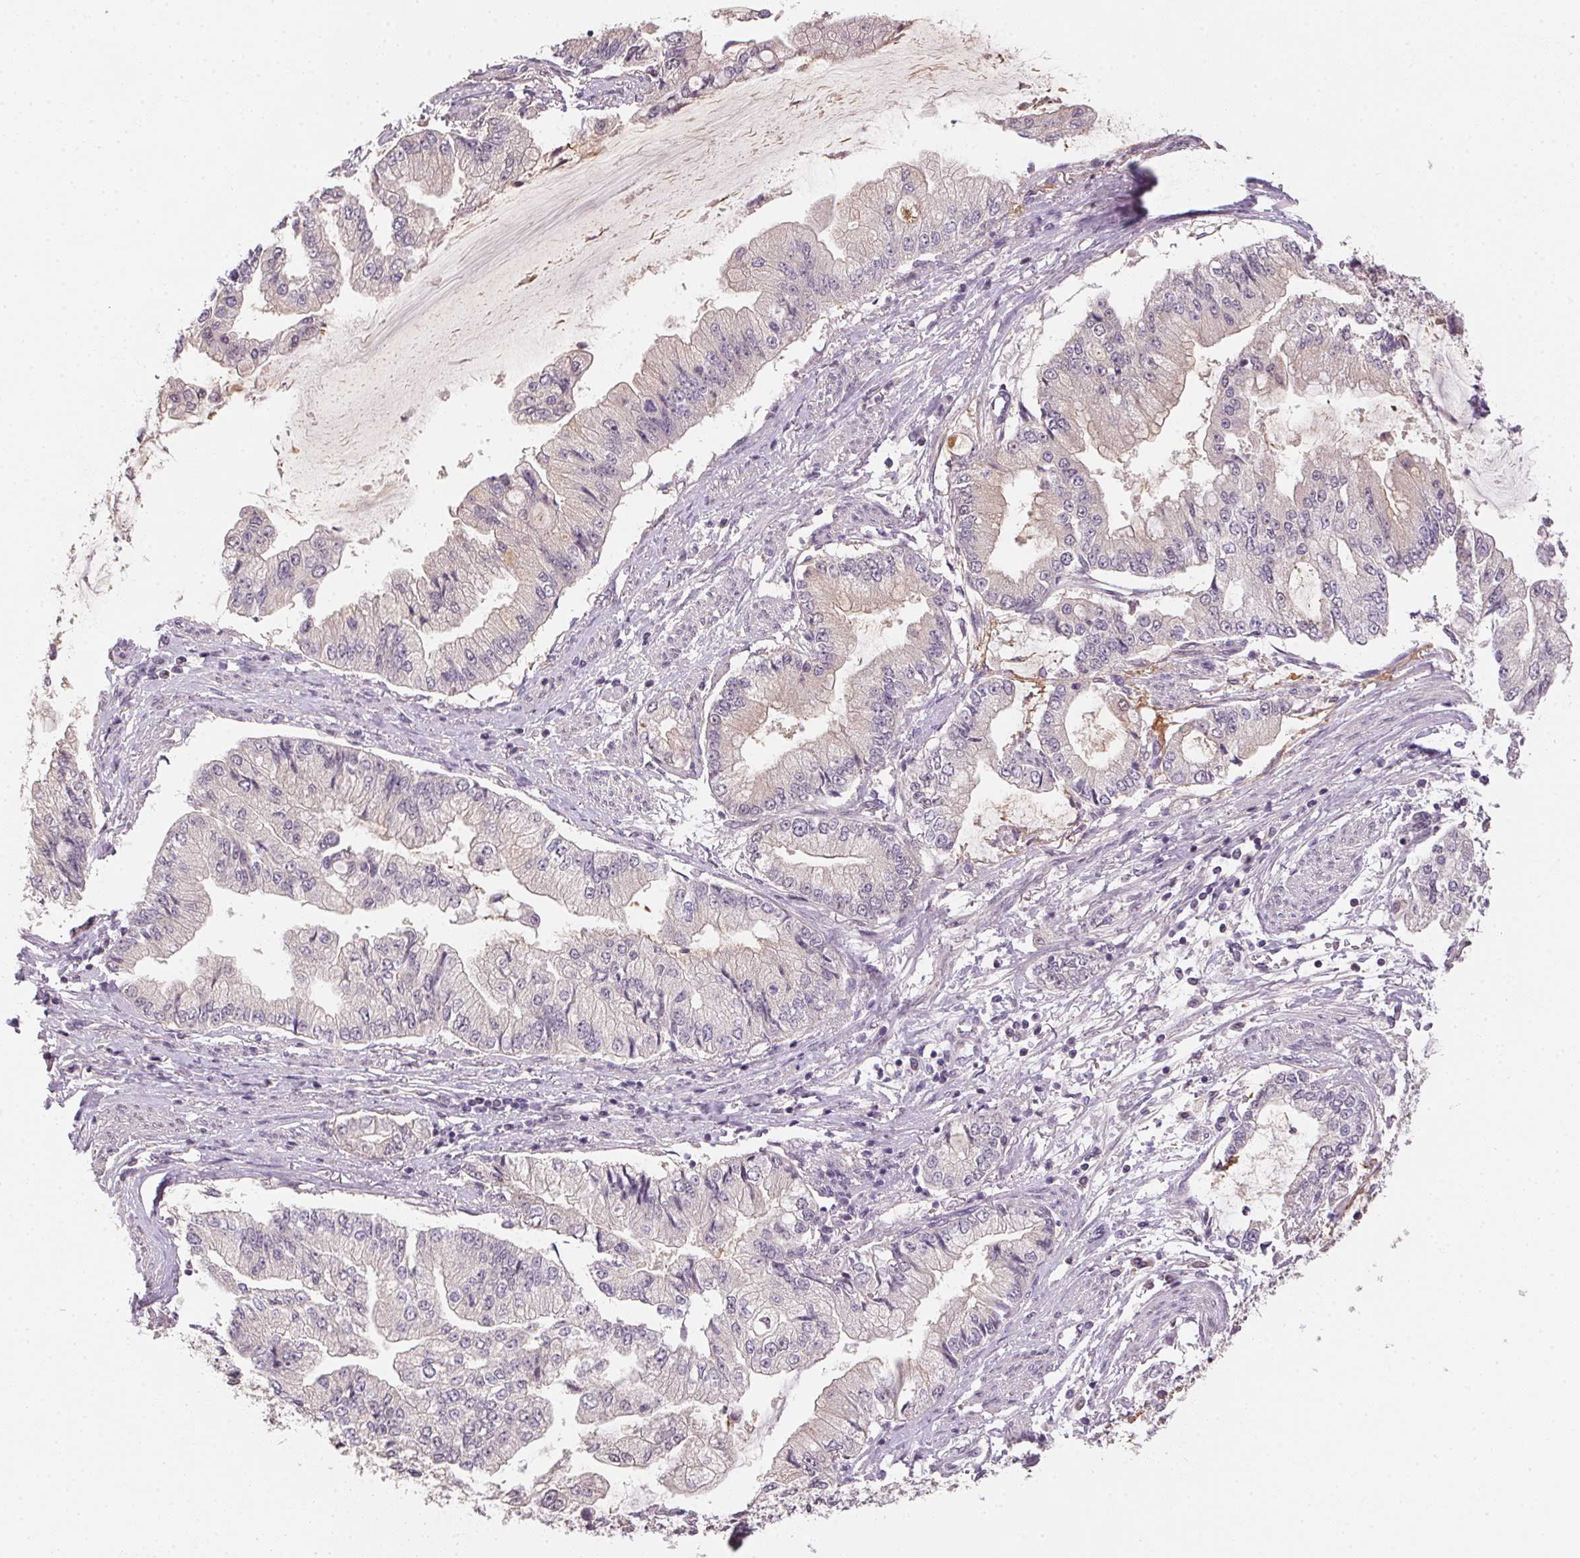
{"staining": {"intensity": "weak", "quantity": "<25%", "location": "cytoplasmic/membranous"}, "tissue": "stomach cancer", "cell_type": "Tumor cells", "image_type": "cancer", "snomed": [{"axis": "morphology", "description": "Adenocarcinoma, NOS"}, {"axis": "topography", "description": "Stomach, upper"}], "caption": "This is an IHC histopathology image of adenocarcinoma (stomach). There is no staining in tumor cells.", "gene": "ALDH8A1", "patient": {"sex": "female", "age": 74}}